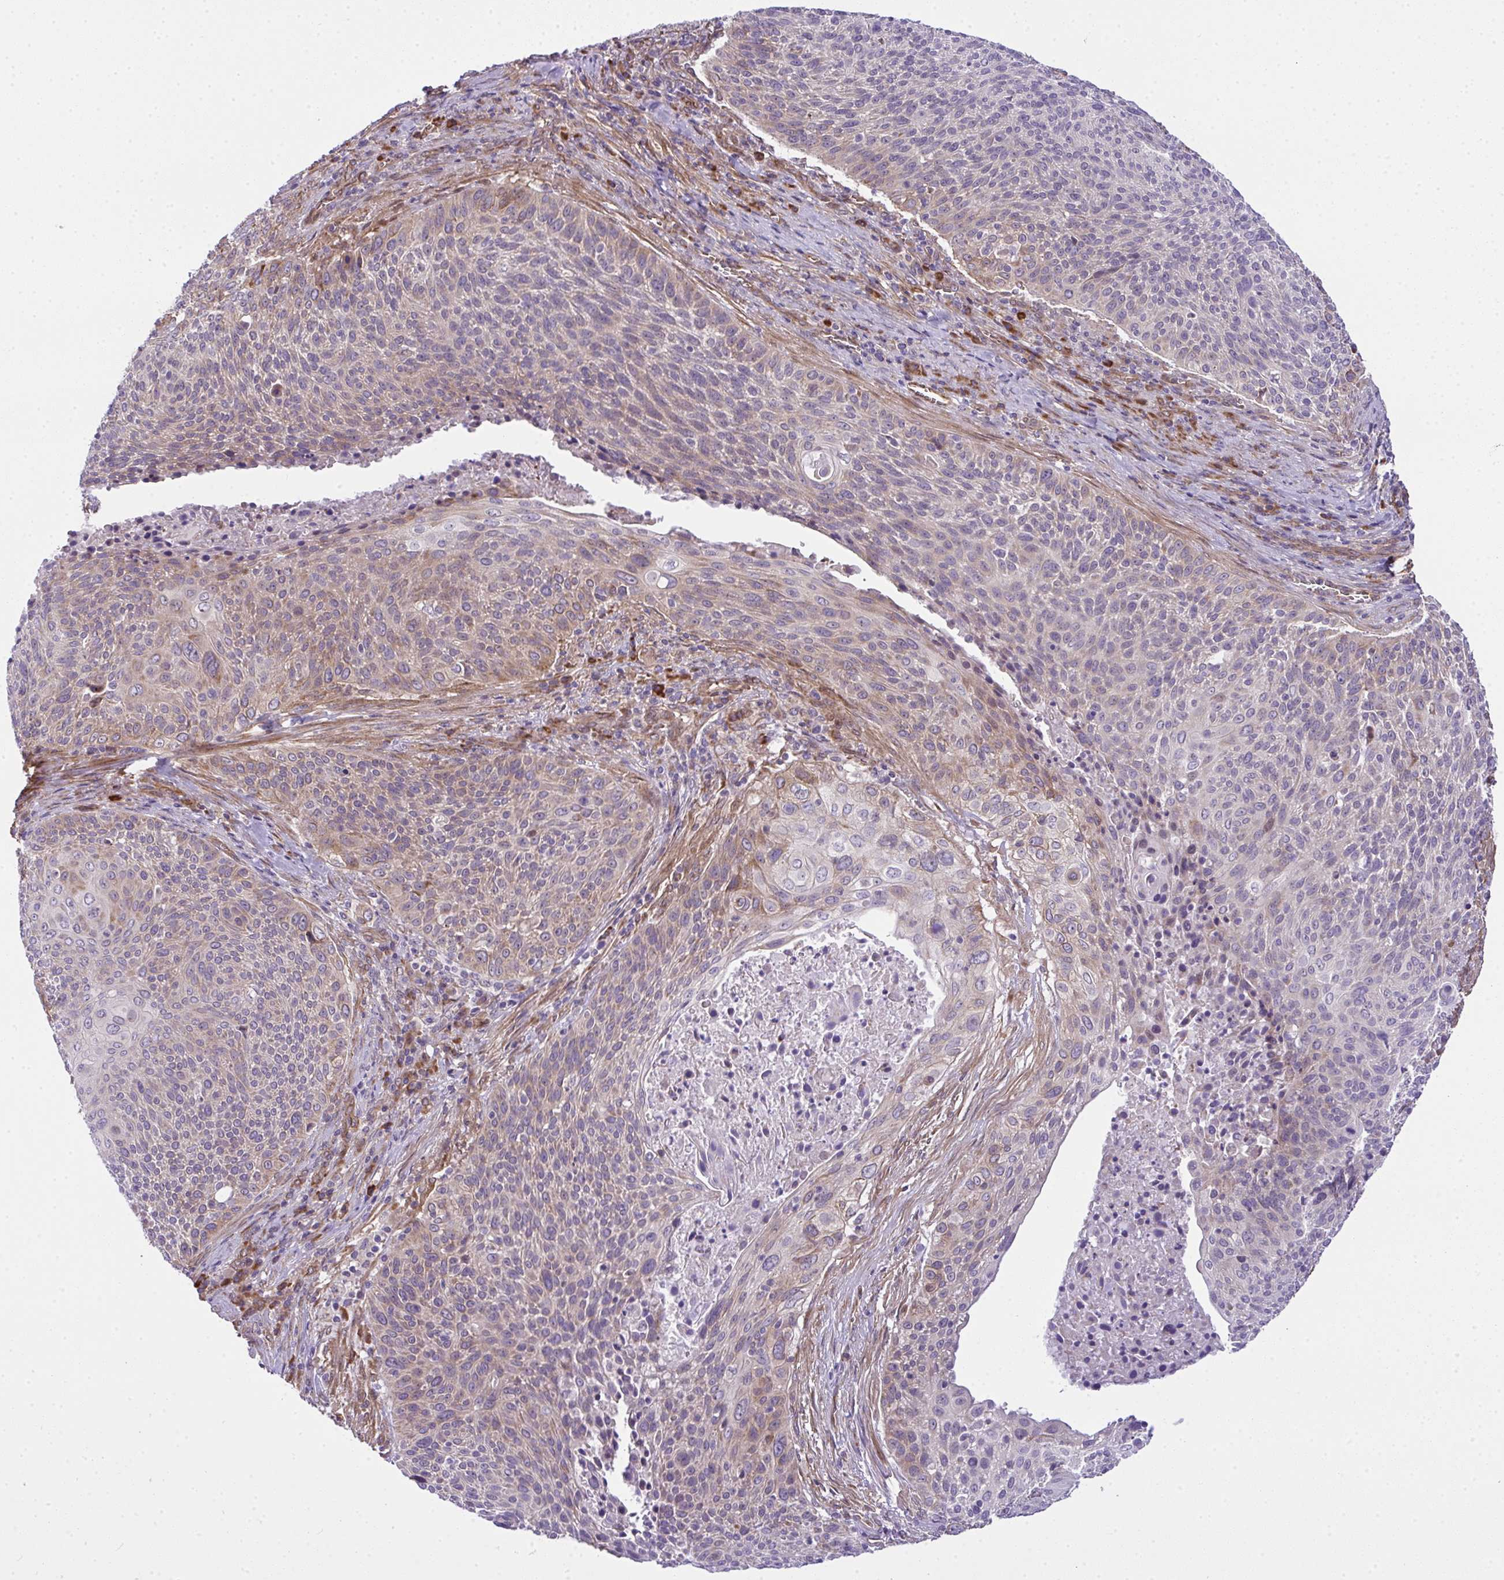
{"staining": {"intensity": "weak", "quantity": "<25%", "location": "cytoplasmic/membranous"}, "tissue": "cervical cancer", "cell_type": "Tumor cells", "image_type": "cancer", "snomed": [{"axis": "morphology", "description": "Squamous cell carcinoma, NOS"}, {"axis": "topography", "description": "Cervix"}], "caption": "An IHC image of cervical cancer is shown. There is no staining in tumor cells of cervical cancer. (Stains: DAB (3,3'-diaminobenzidine) IHC with hematoxylin counter stain, Microscopy: brightfield microscopy at high magnification).", "gene": "RSKR", "patient": {"sex": "female", "age": 31}}